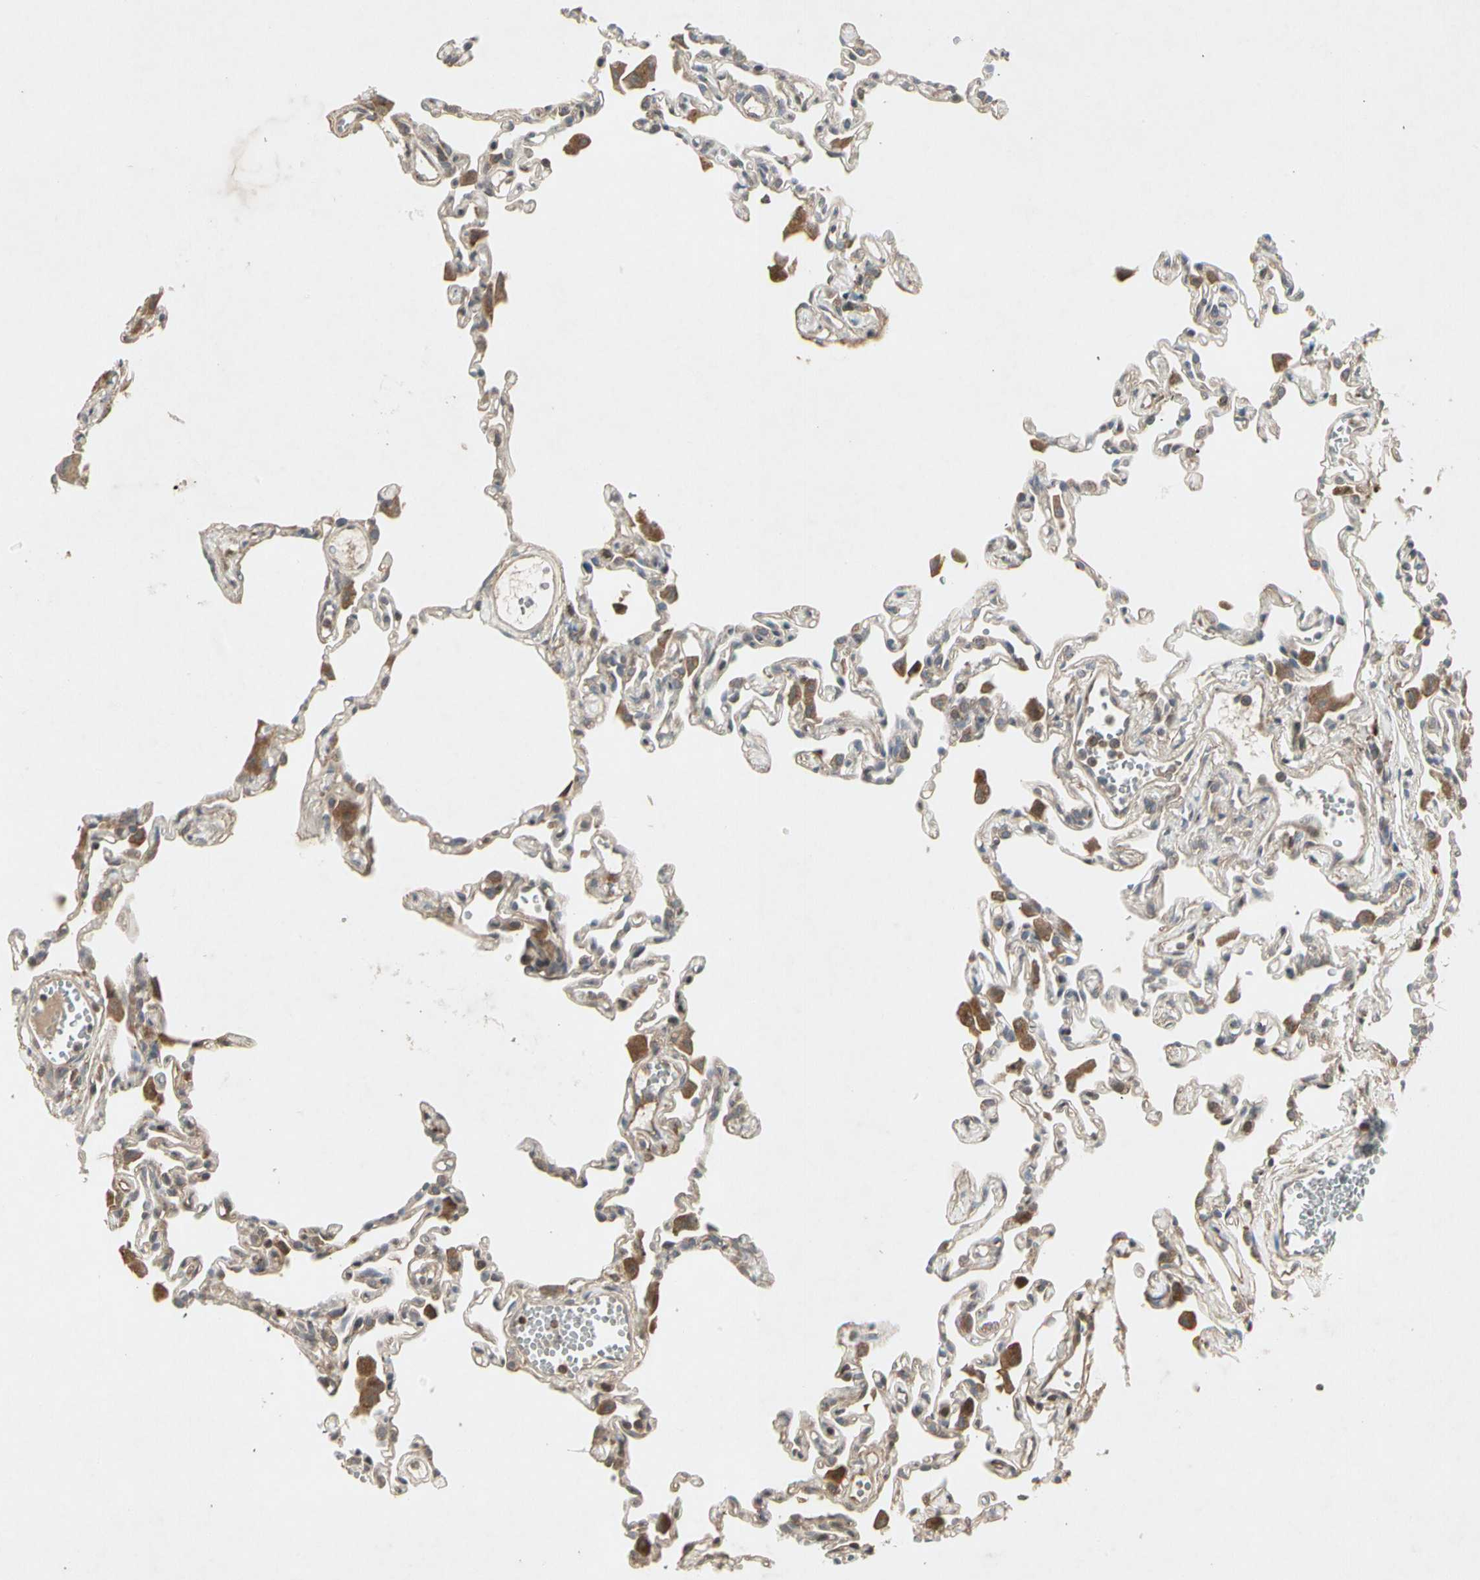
{"staining": {"intensity": "weak", "quantity": "<25%", "location": "cytoplasmic/membranous"}, "tissue": "lung", "cell_type": "Alveolar cells", "image_type": "normal", "snomed": [{"axis": "morphology", "description": "Normal tissue, NOS"}, {"axis": "topography", "description": "Lung"}], "caption": "High power microscopy histopathology image of an immunohistochemistry image of unremarkable lung, revealing no significant expression in alveolar cells. (Immunohistochemistry, brightfield microscopy, high magnification).", "gene": "TEK", "patient": {"sex": "female", "age": 49}}